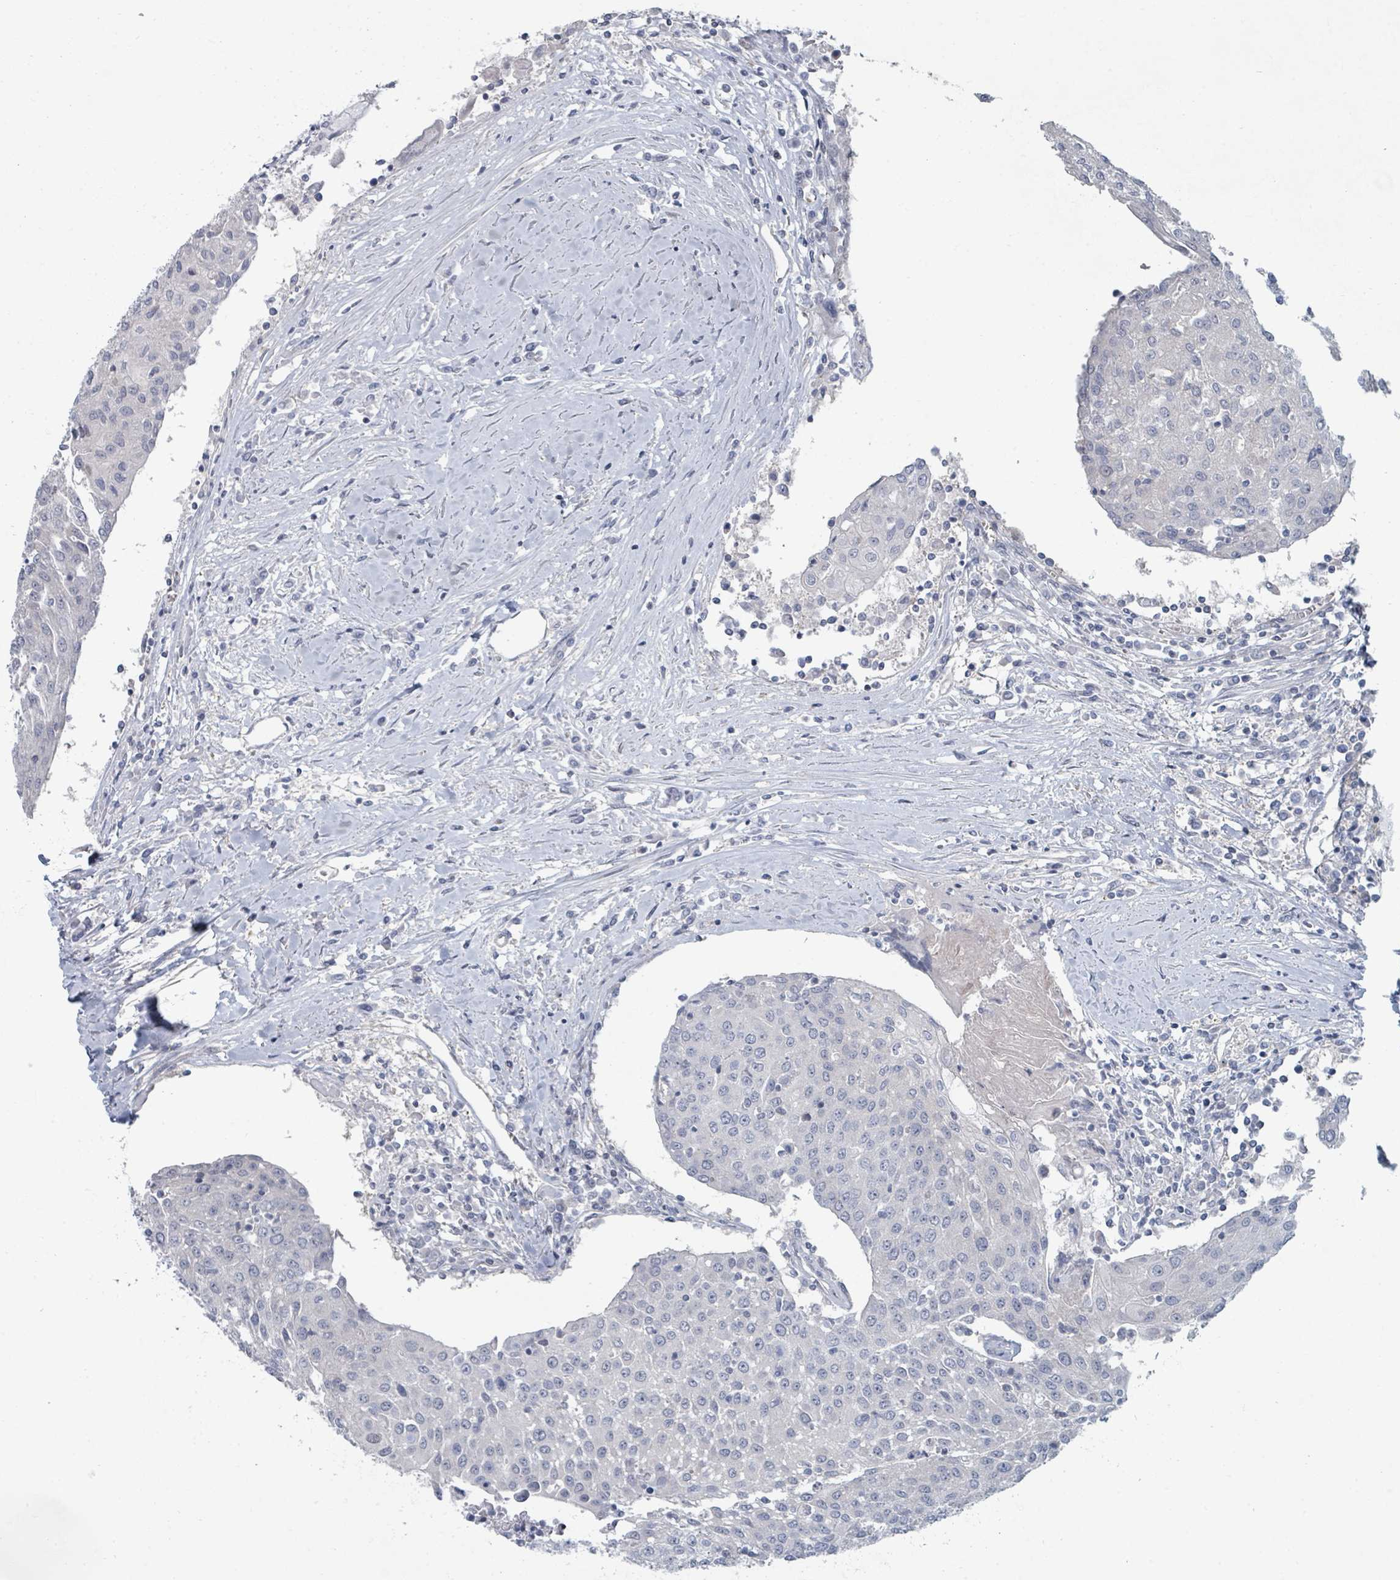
{"staining": {"intensity": "negative", "quantity": "none", "location": "none"}, "tissue": "urothelial cancer", "cell_type": "Tumor cells", "image_type": "cancer", "snomed": [{"axis": "morphology", "description": "Urothelial carcinoma, High grade"}, {"axis": "topography", "description": "Urinary bladder"}], "caption": "The immunohistochemistry (IHC) photomicrograph has no significant positivity in tumor cells of urothelial cancer tissue. Nuclei are stained in blue.", "gene": "SLC25A45", "patient": {"sex": "female", "age": 85}}